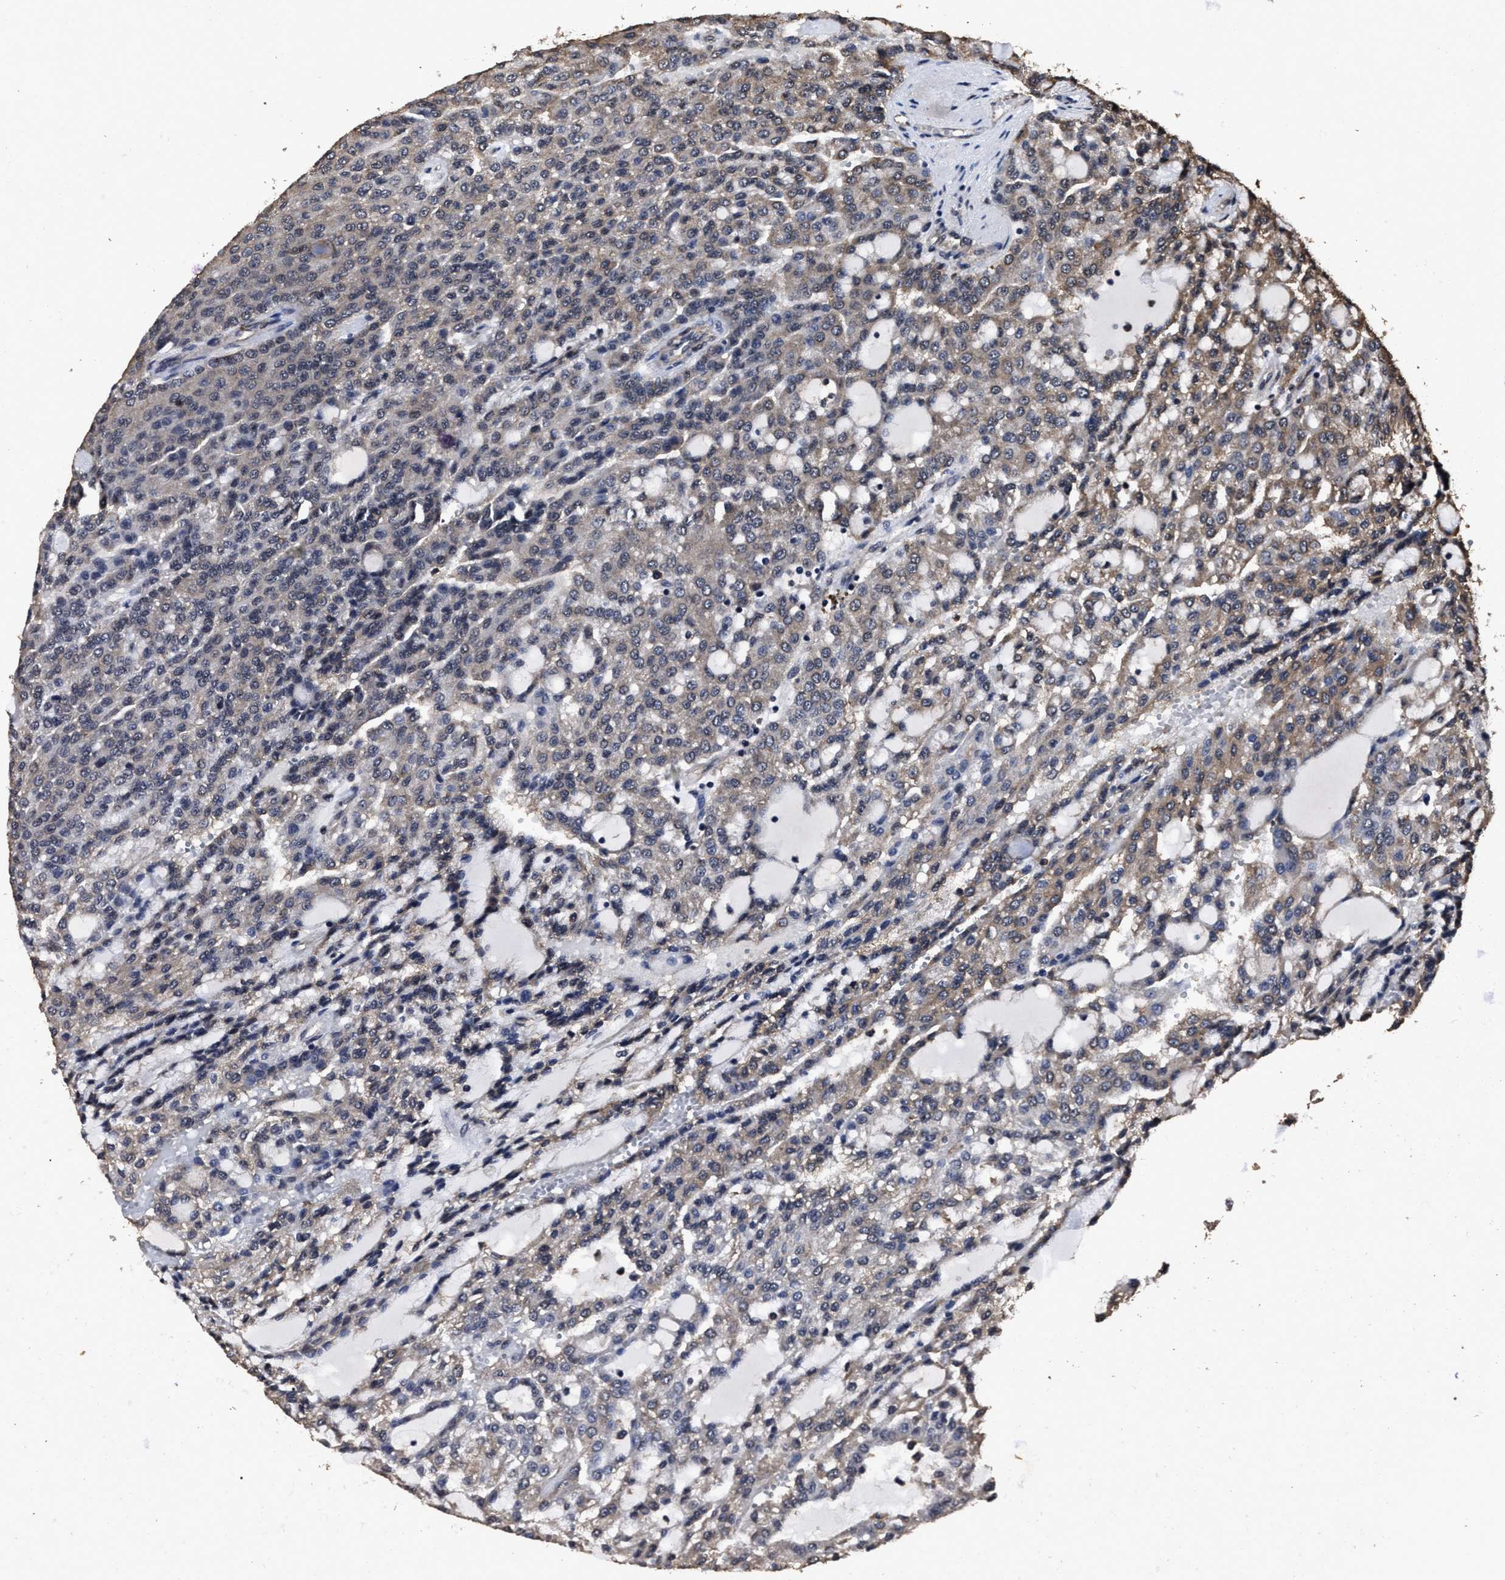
{"staining": {"intensity": "weak", "quantity": "25%-75%", "location": "cytoplasmic/membranous"}, "tissue": "renal cancer", "cell_type": "Tumor cells", "image_type": "cancer", "snomed": [{"axis": "morphology", "description": "Adenocarcinoma, NOS"}, {"axis": "topography", "description": "Kidney"}], "caption": "This is an image of immunohistochemistry staining of renal cancer, which shows weak expression in the cytoplasmic/membranous of tumor cells.", "gene": "RSBN1L", "patient": {"sex": "male", "age": 63}}